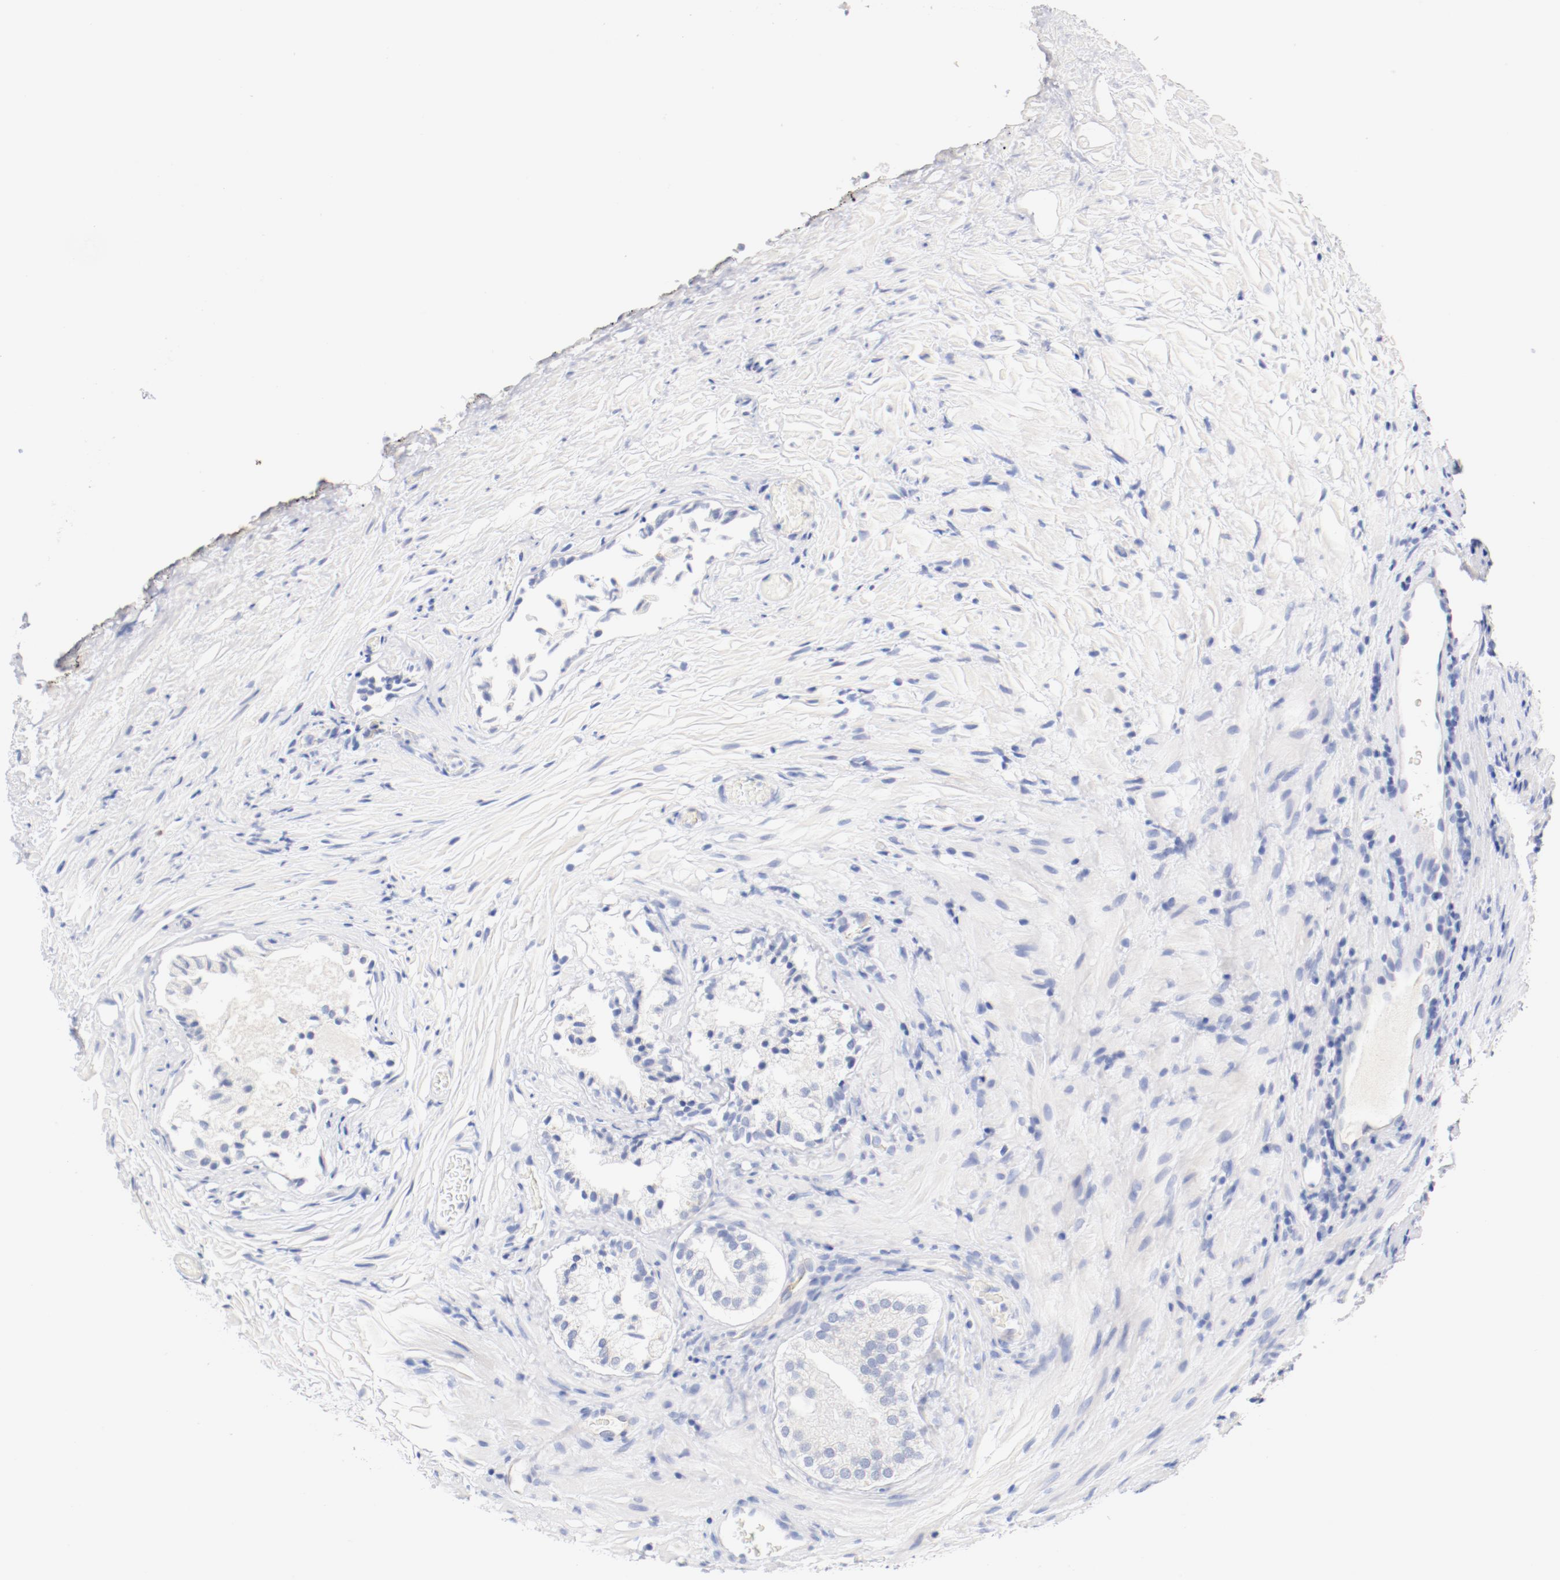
{"staining": {"intensity": "negative", "quantity": "none", "location": "none"}, "tissue": "prostate", "cell_type": "Glandular cells", "image_type": "normal", "snomed": [{"axis": "morphology", "description": "Normal tissue, NOS"}, {"axis": "topography", "description": "Prostate"}], "caption": "Human prostate stained for a protein using IHC displays no expression in glandular cells.", "gene": "HOMER1", "patient": {"sex": "male", "age": 76}}